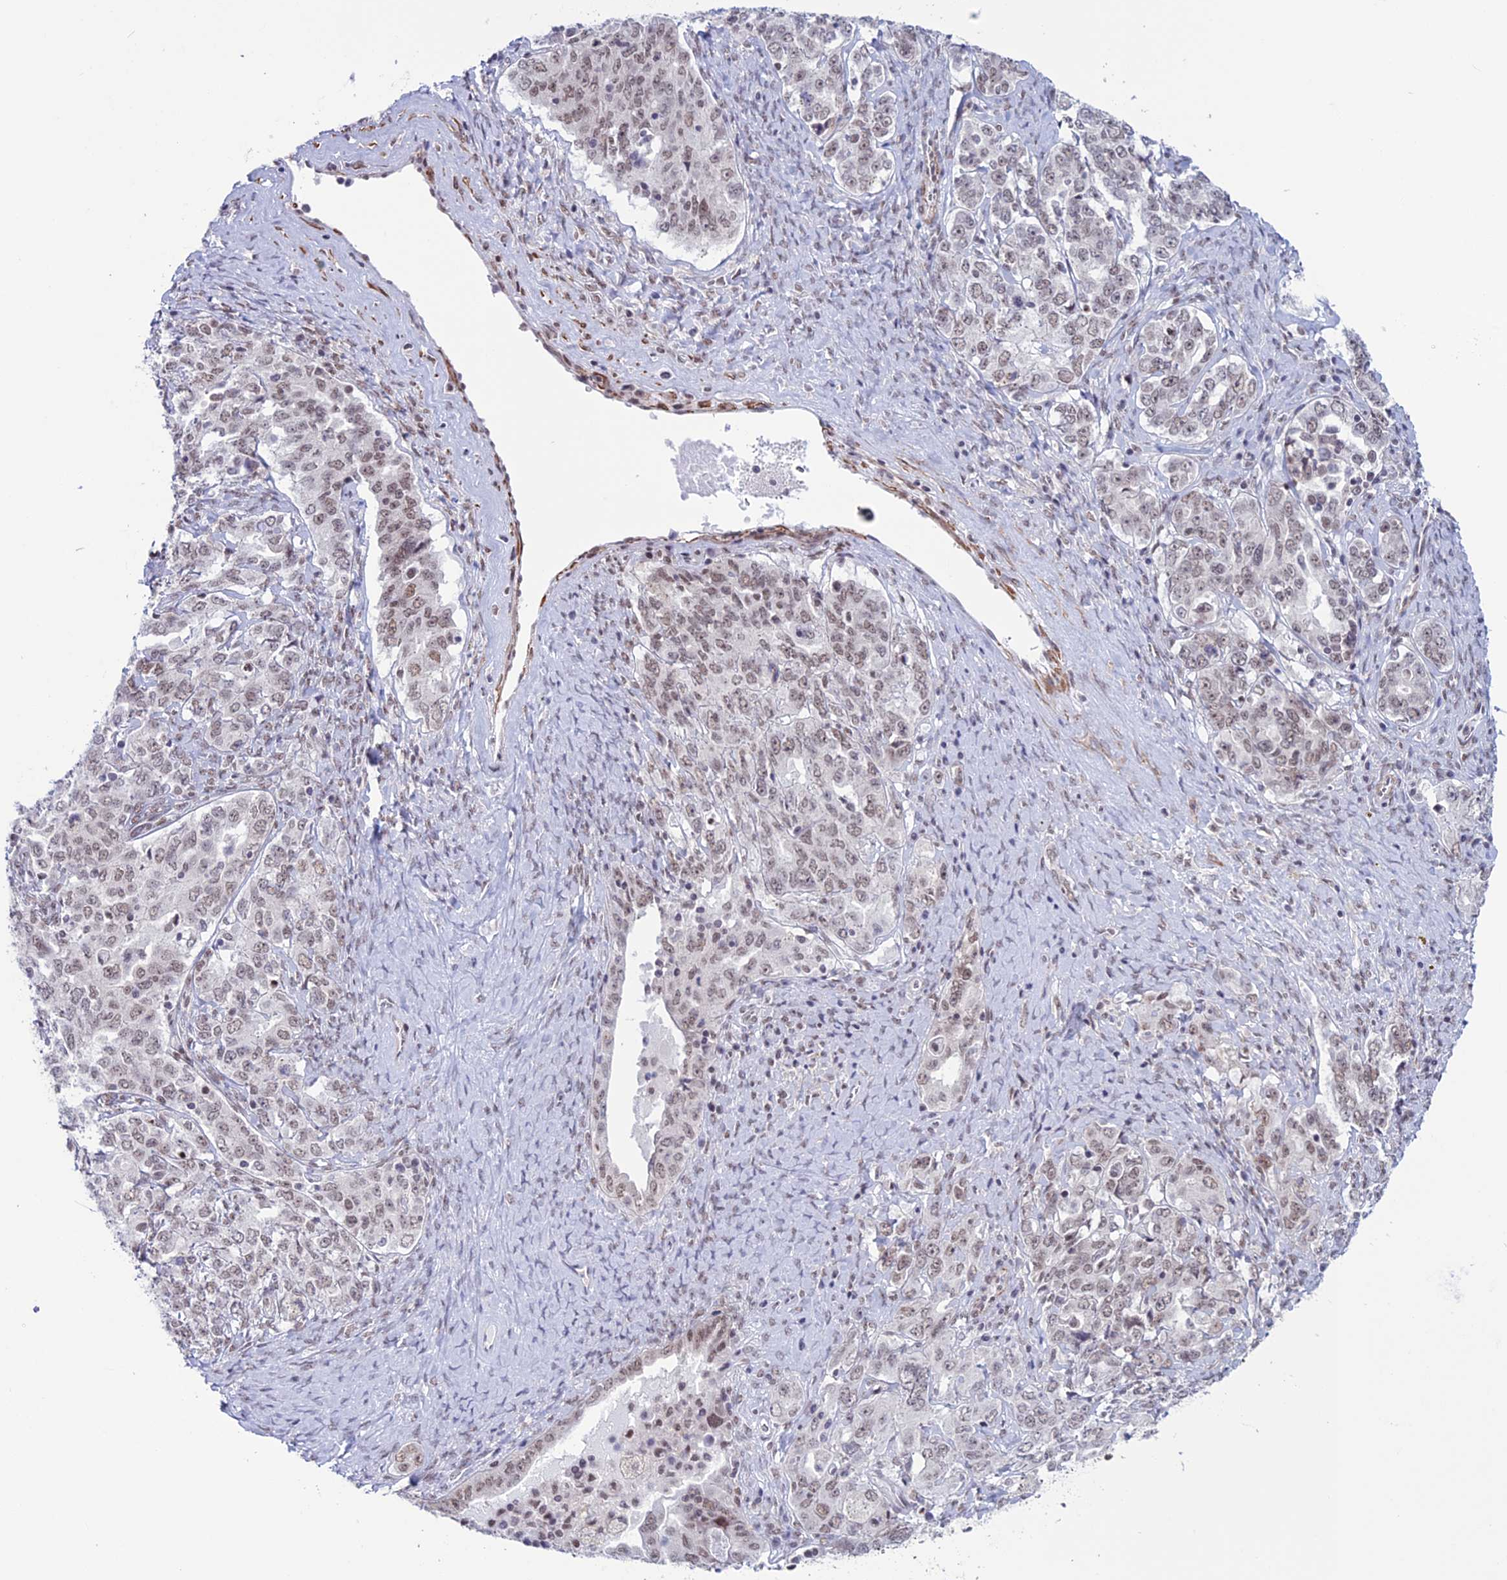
{"staining": {"intensity": "weak", "quantity": ">75%", "location": "nuclear"}, "tissue": "ovarian cancer", "cell_type": "Tumor cells", "image_type": "cancer", "snomed": [{"axis": "morphology", "description": "Carcinoma, endometroid"}, {"axis": "topography", "description": "Ovary"}], "caption": "Immunohistochemistry histopathology image of endometroid carcinoma (ovarian) stained for a protein (brown), which reveals low levels of weak nuclear positivity in approximately >75% of tumor cells.", "gene": "U2AF1", "patient": {"sex": "female", "age": 62}}